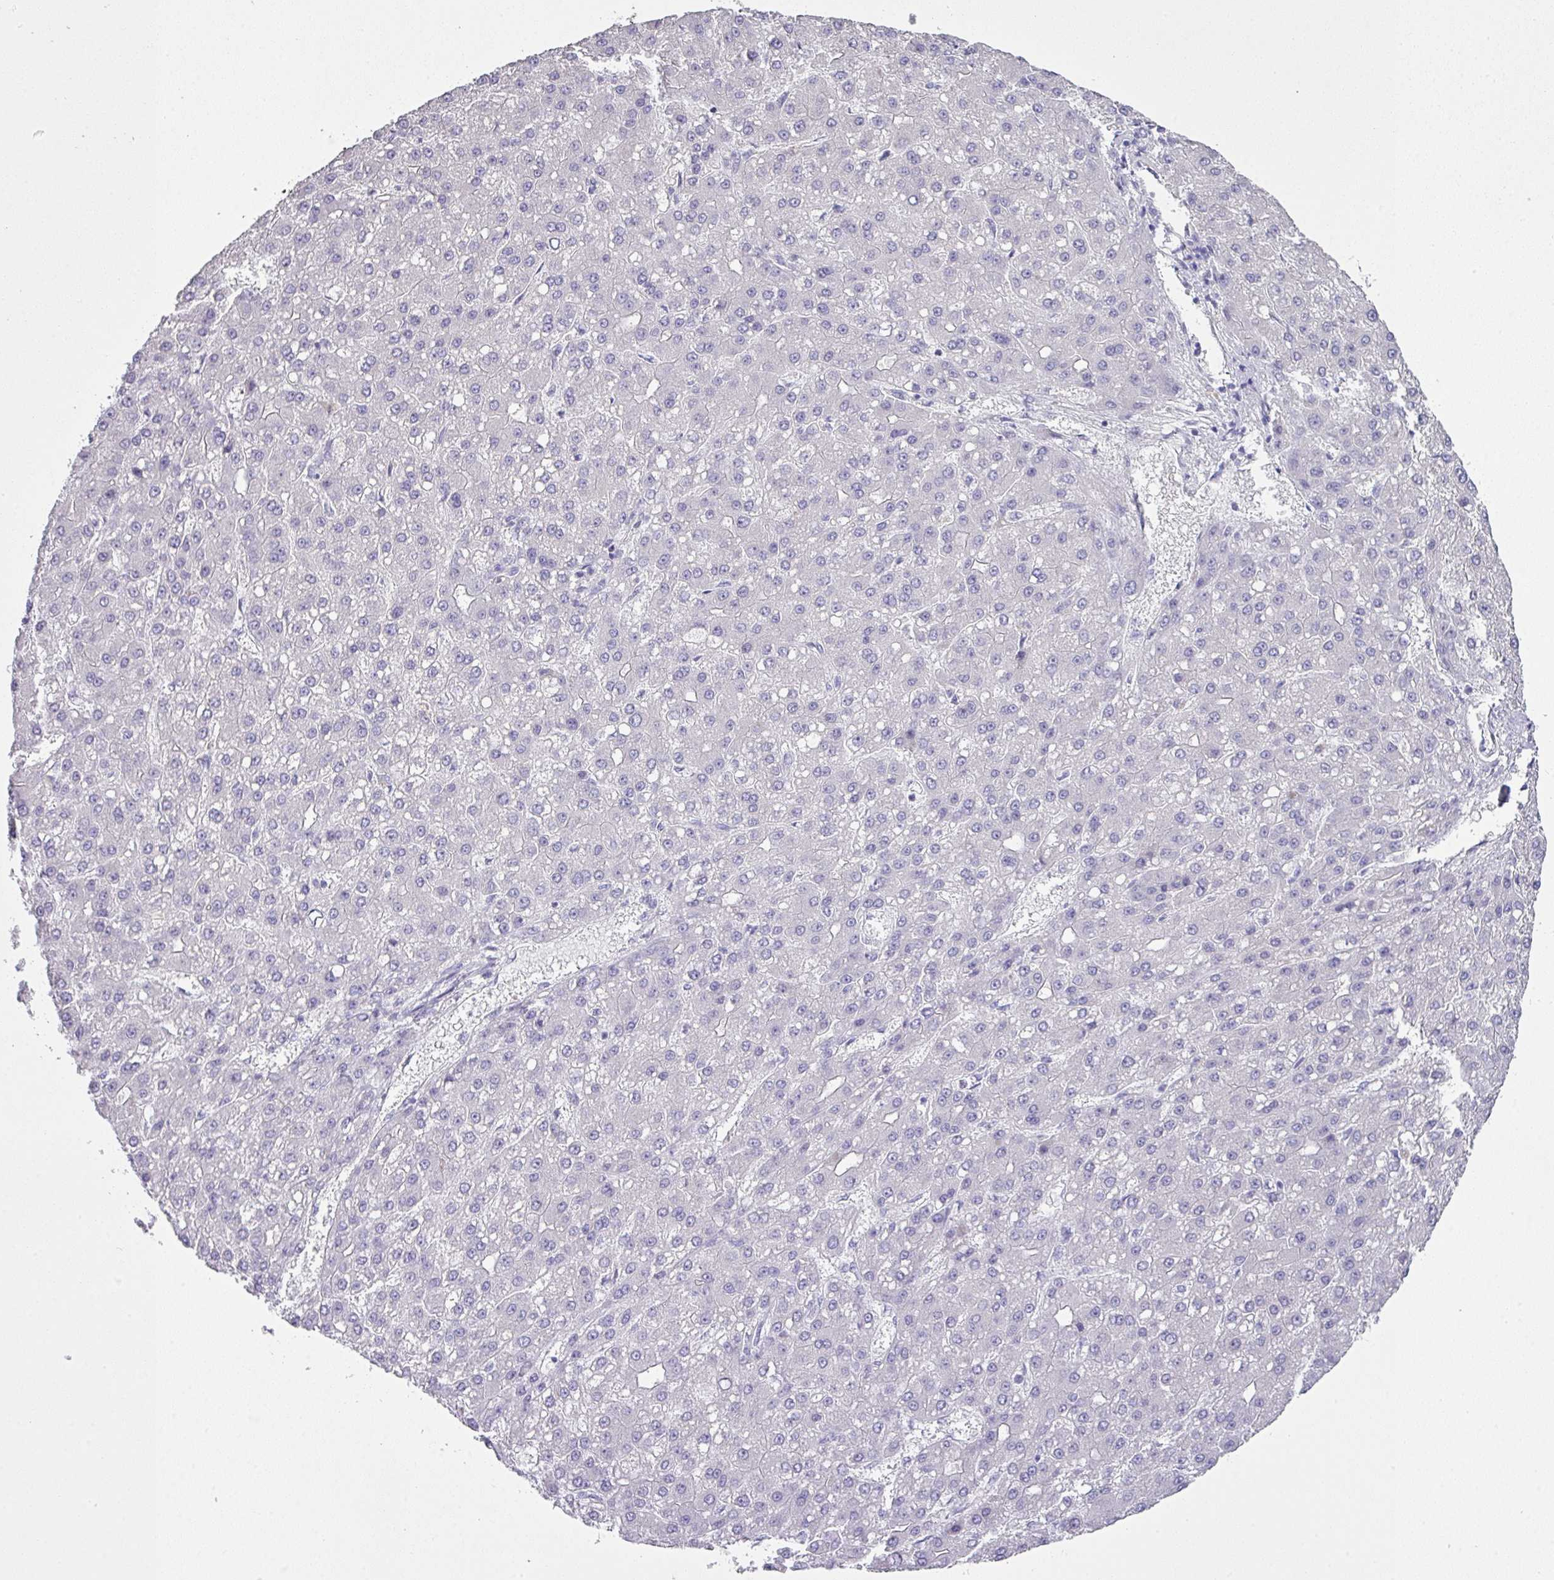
{"staining": {"intensity": "negative", "quantity": "none", "location": "none"}, "tissue": "liver cancer", "cell_type": "Tumor cells", "image_type": "cancer", "snomed": [{"axis": "morphology", "description": "Carcinoma, Hepatocellular, NOS"}, {"axis": "topography", "description": "Liver"}], "caption": "A histopathology image of human hepatocellular carcinoma (liver) is negative for staining in tumor cells.", "gene": "GLI4", "patient": {"sex": "male", "age": 67}}